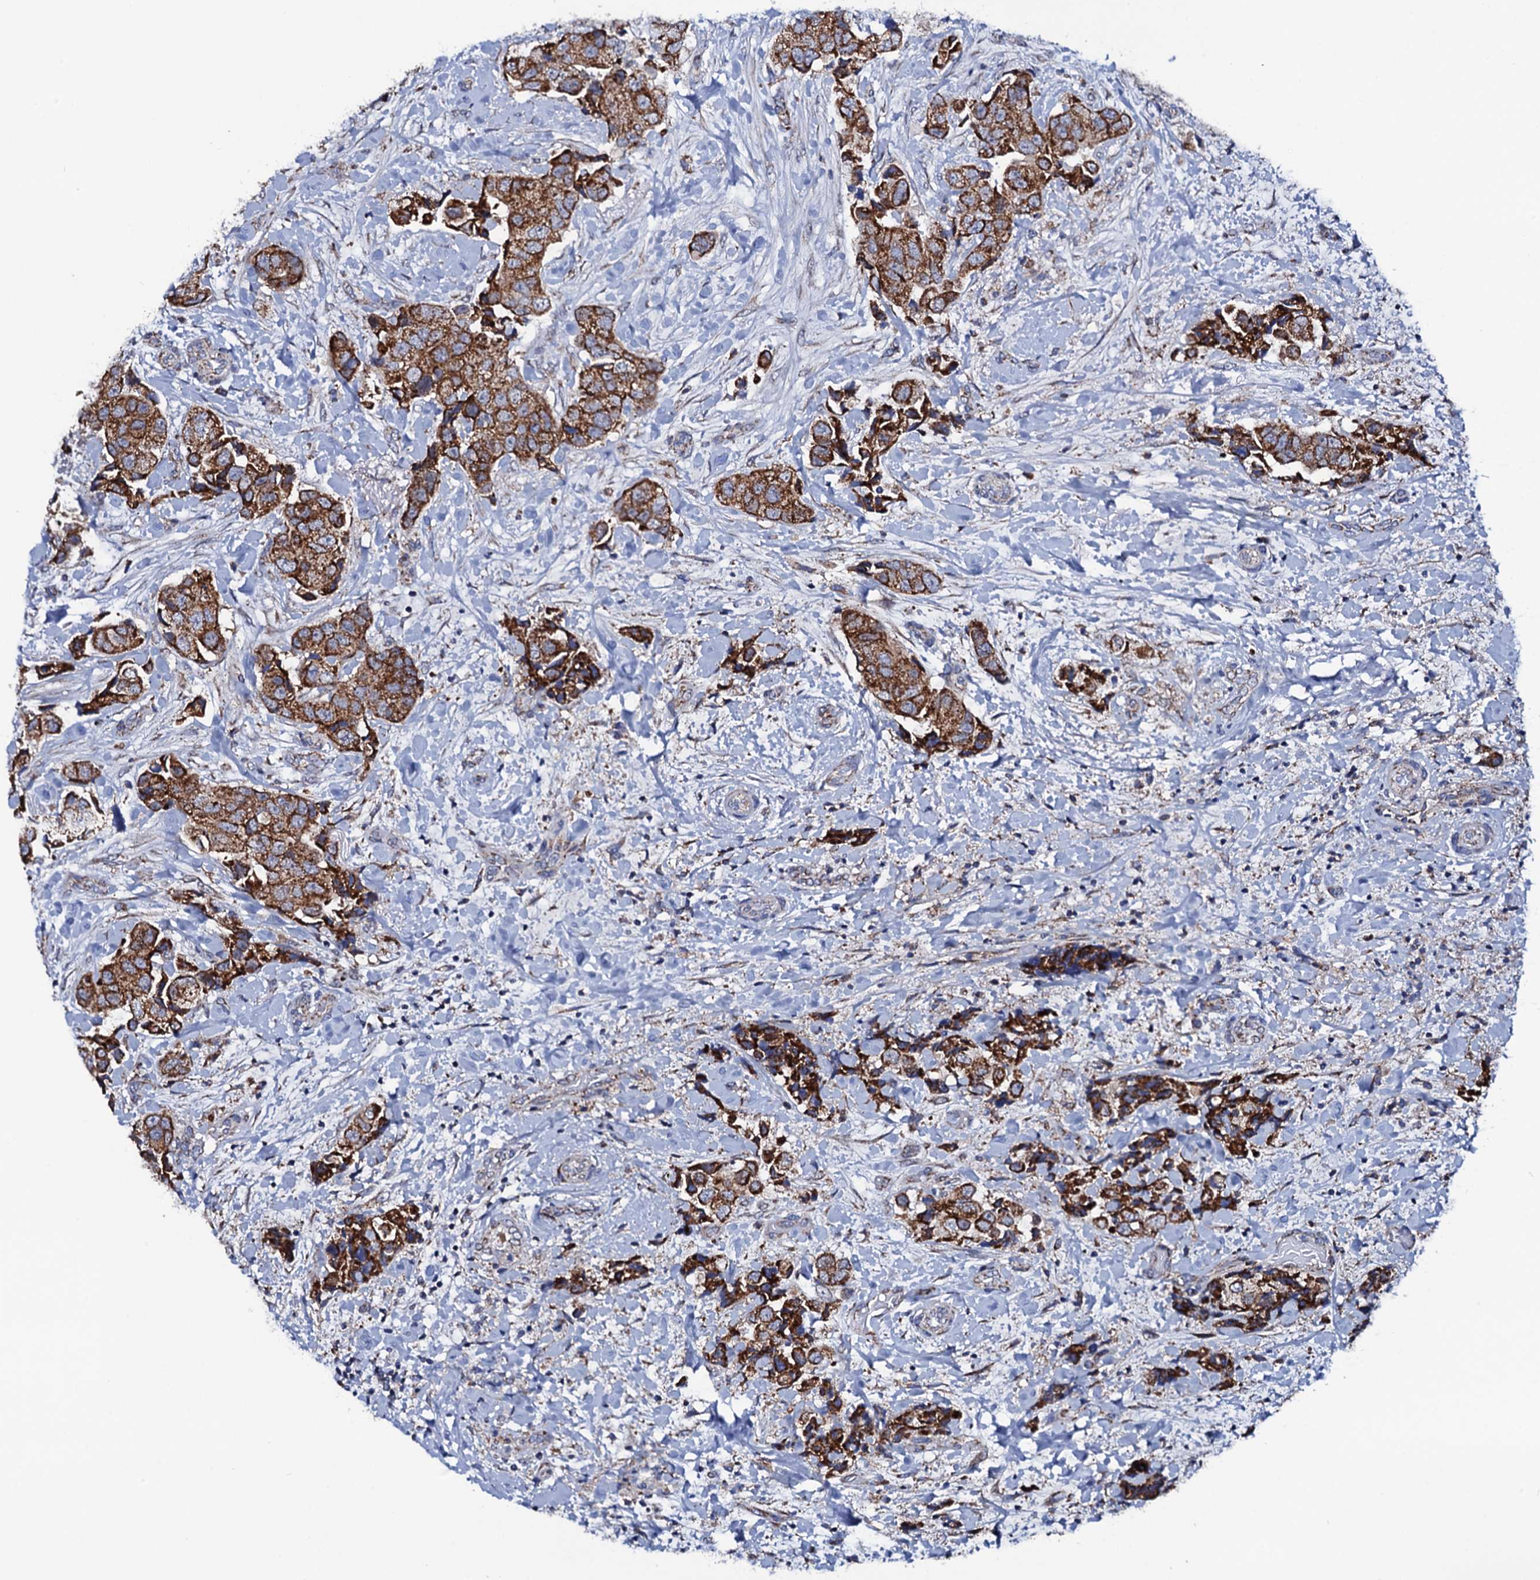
{"staining": {"intensity": "strong", "quantity": ">75%", "location": "cytoplasmic/membranous"}, "tissue": "breast cancer", "cell_type": "Tumor cells", "image_type": "cancer", "snomed": [{"axis": "morphology", "description": "Normal tissue, NOS"}, {"axis": "morphology", "description": "Duct carcinoma"}, {"axis": "topography", "description": "Breast"}], "caption": "This photomicrograph exhibits breast cancer (invasive ductal carcinoma) stained with IHC to label a protein in brown. The cytoplasmic/membranous of tumor cells show strong positivity for the protein. Nuclei are counter-stained blue.", "gene": "PTCD3", "patient": {"sex": "female", "age": 62}}